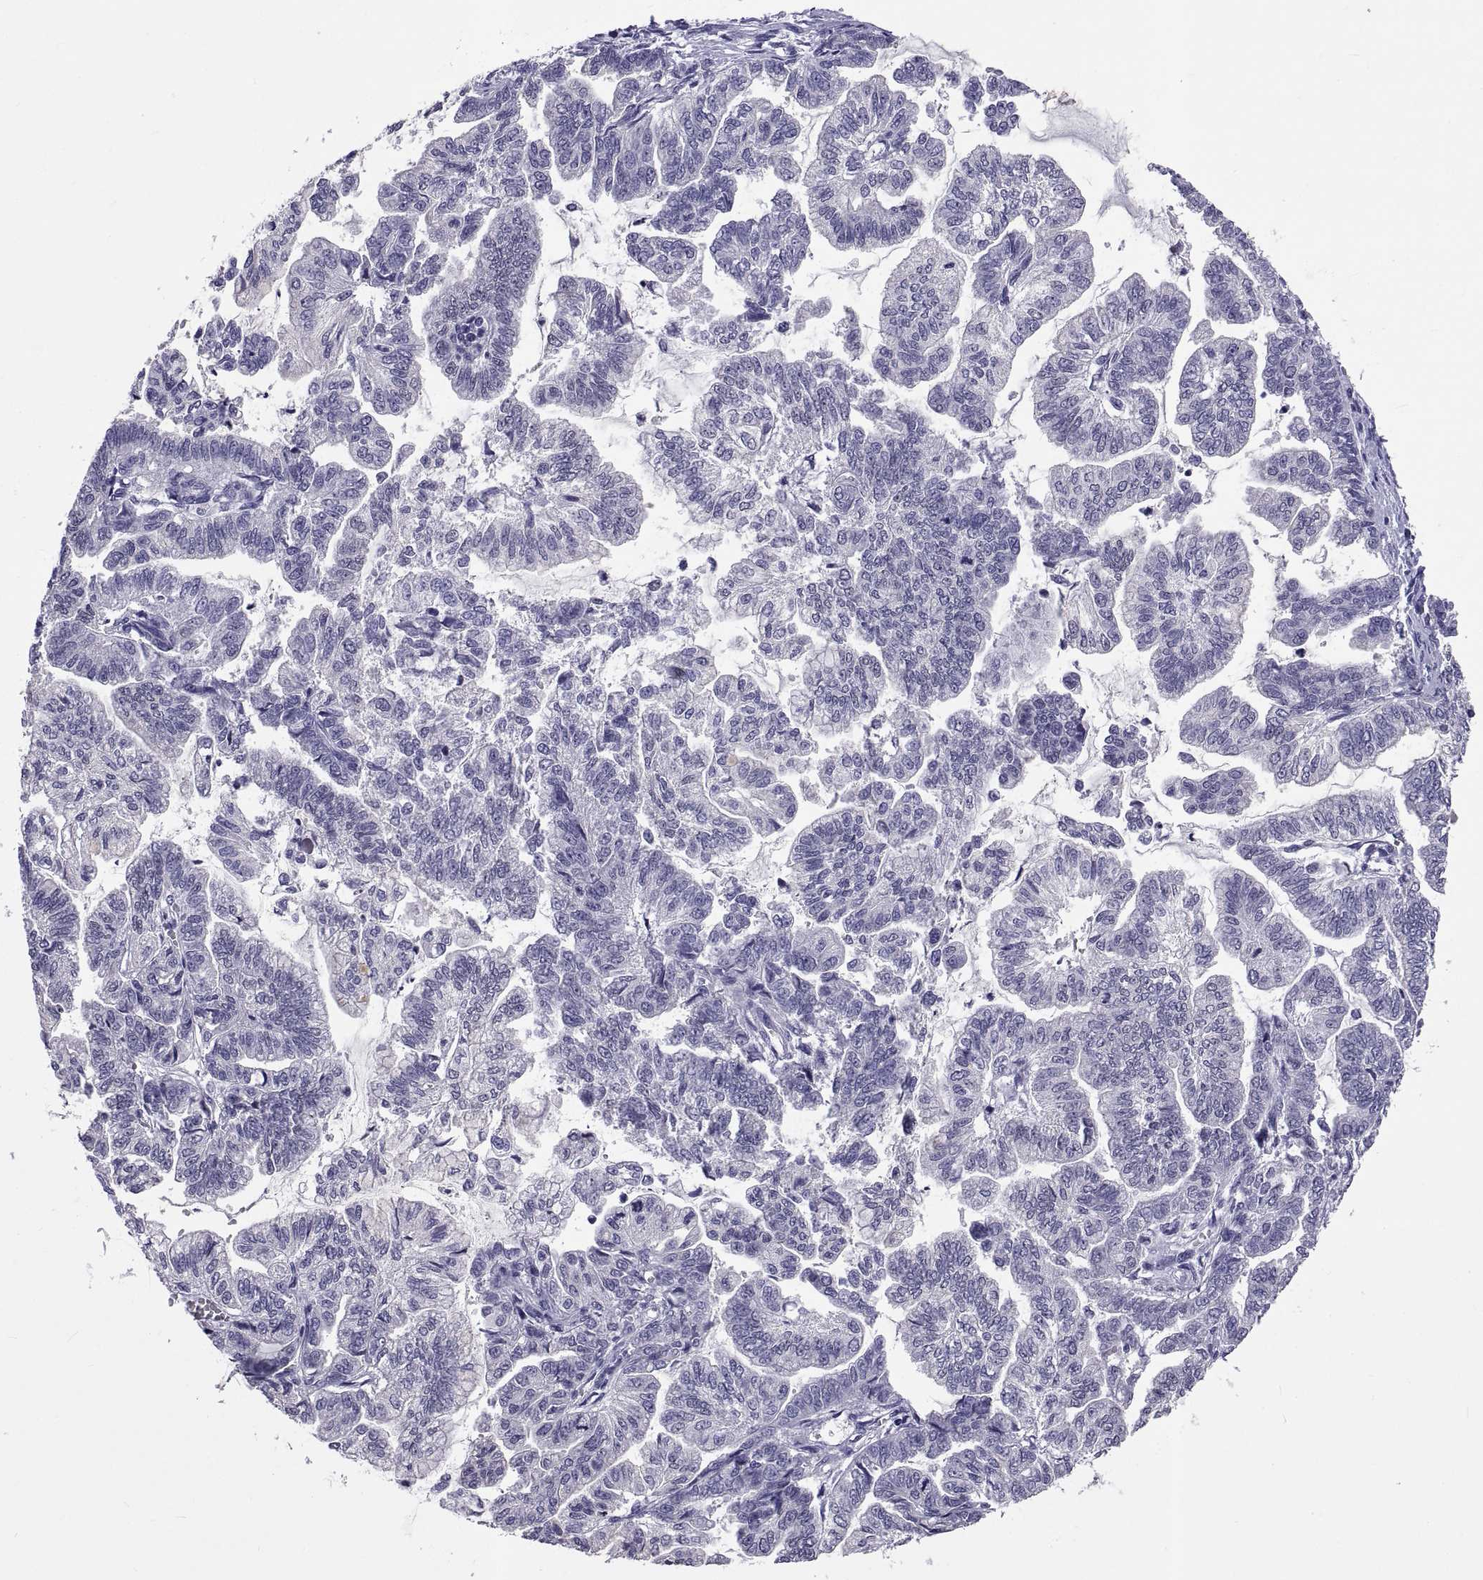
{"staining": {"intensity": "negative", "quantity": "none", "location": "none"}, "tissue": "stomach cancer", "cell_type": "Tumor cells", "image_type": "cancer", "snomed": [{"axis": "morphology", "description": "Adenocarcinoma, NOS"}, {"axis": "topography", "description": "Stomach"}], "caption": "Immunohistochemistry image of human stomach cancer stained for a protein (brown), which exhibits no staining in tumor cells.", "gene": "TGFBR3L", "patient": {"sex": "male", "age": 83}}